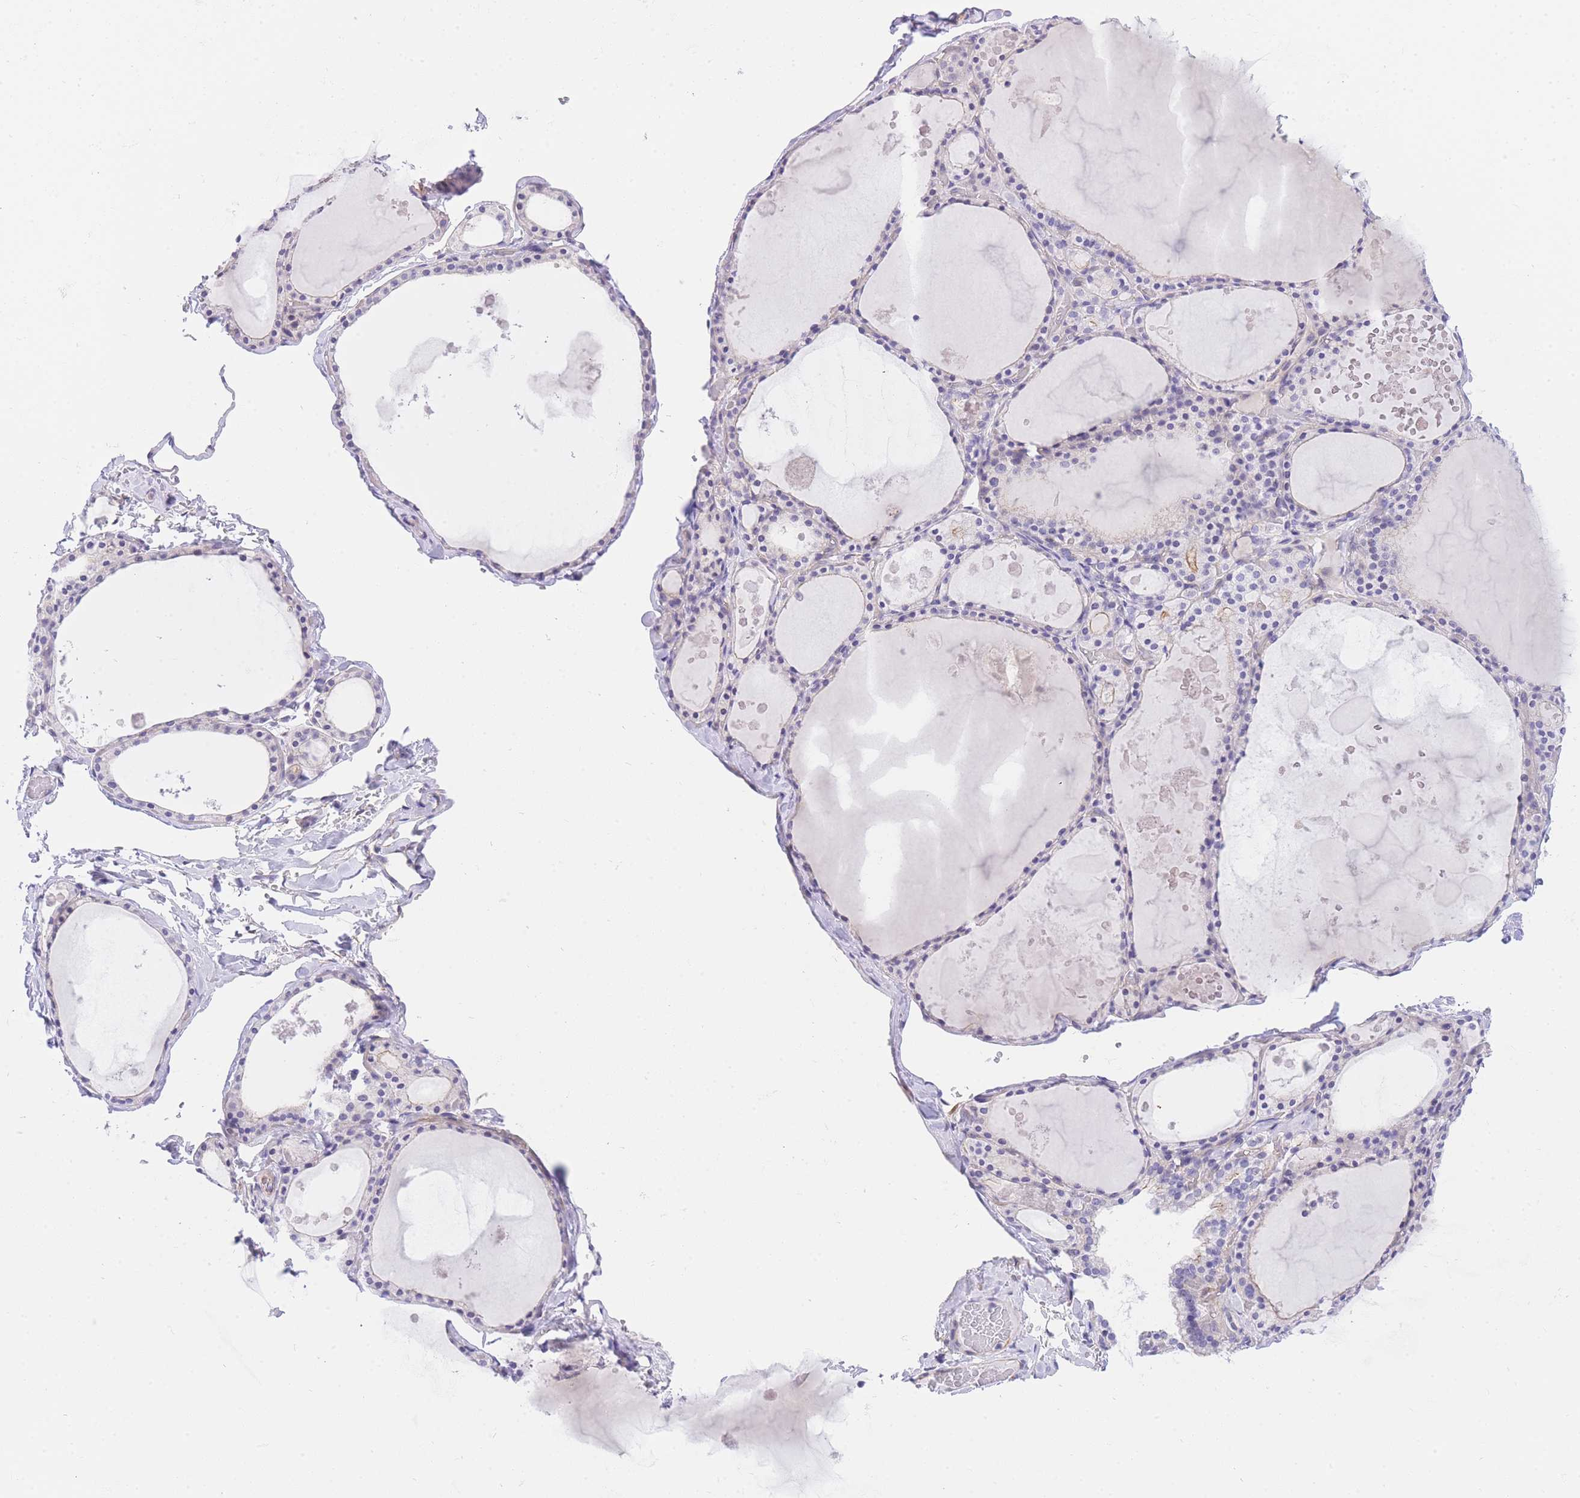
{"staining": {"intensity": "negative", "quantity": "none", "location": "none"}, "tissue": "thyroid gland", "cell_type": "Glandular cells", "image_type": "normal", "snomed": [{"axis": "morphology", "description": "Normal tissue, NOS"}, {"axis": "topography", "description": "Thyroid gland"}], "caption": "Micrograph shows no protein expression in glandular cells of unremarkable thyroid gland.", "gene": "SRSF12", "patient": {"sex": "male", "age": 56}}